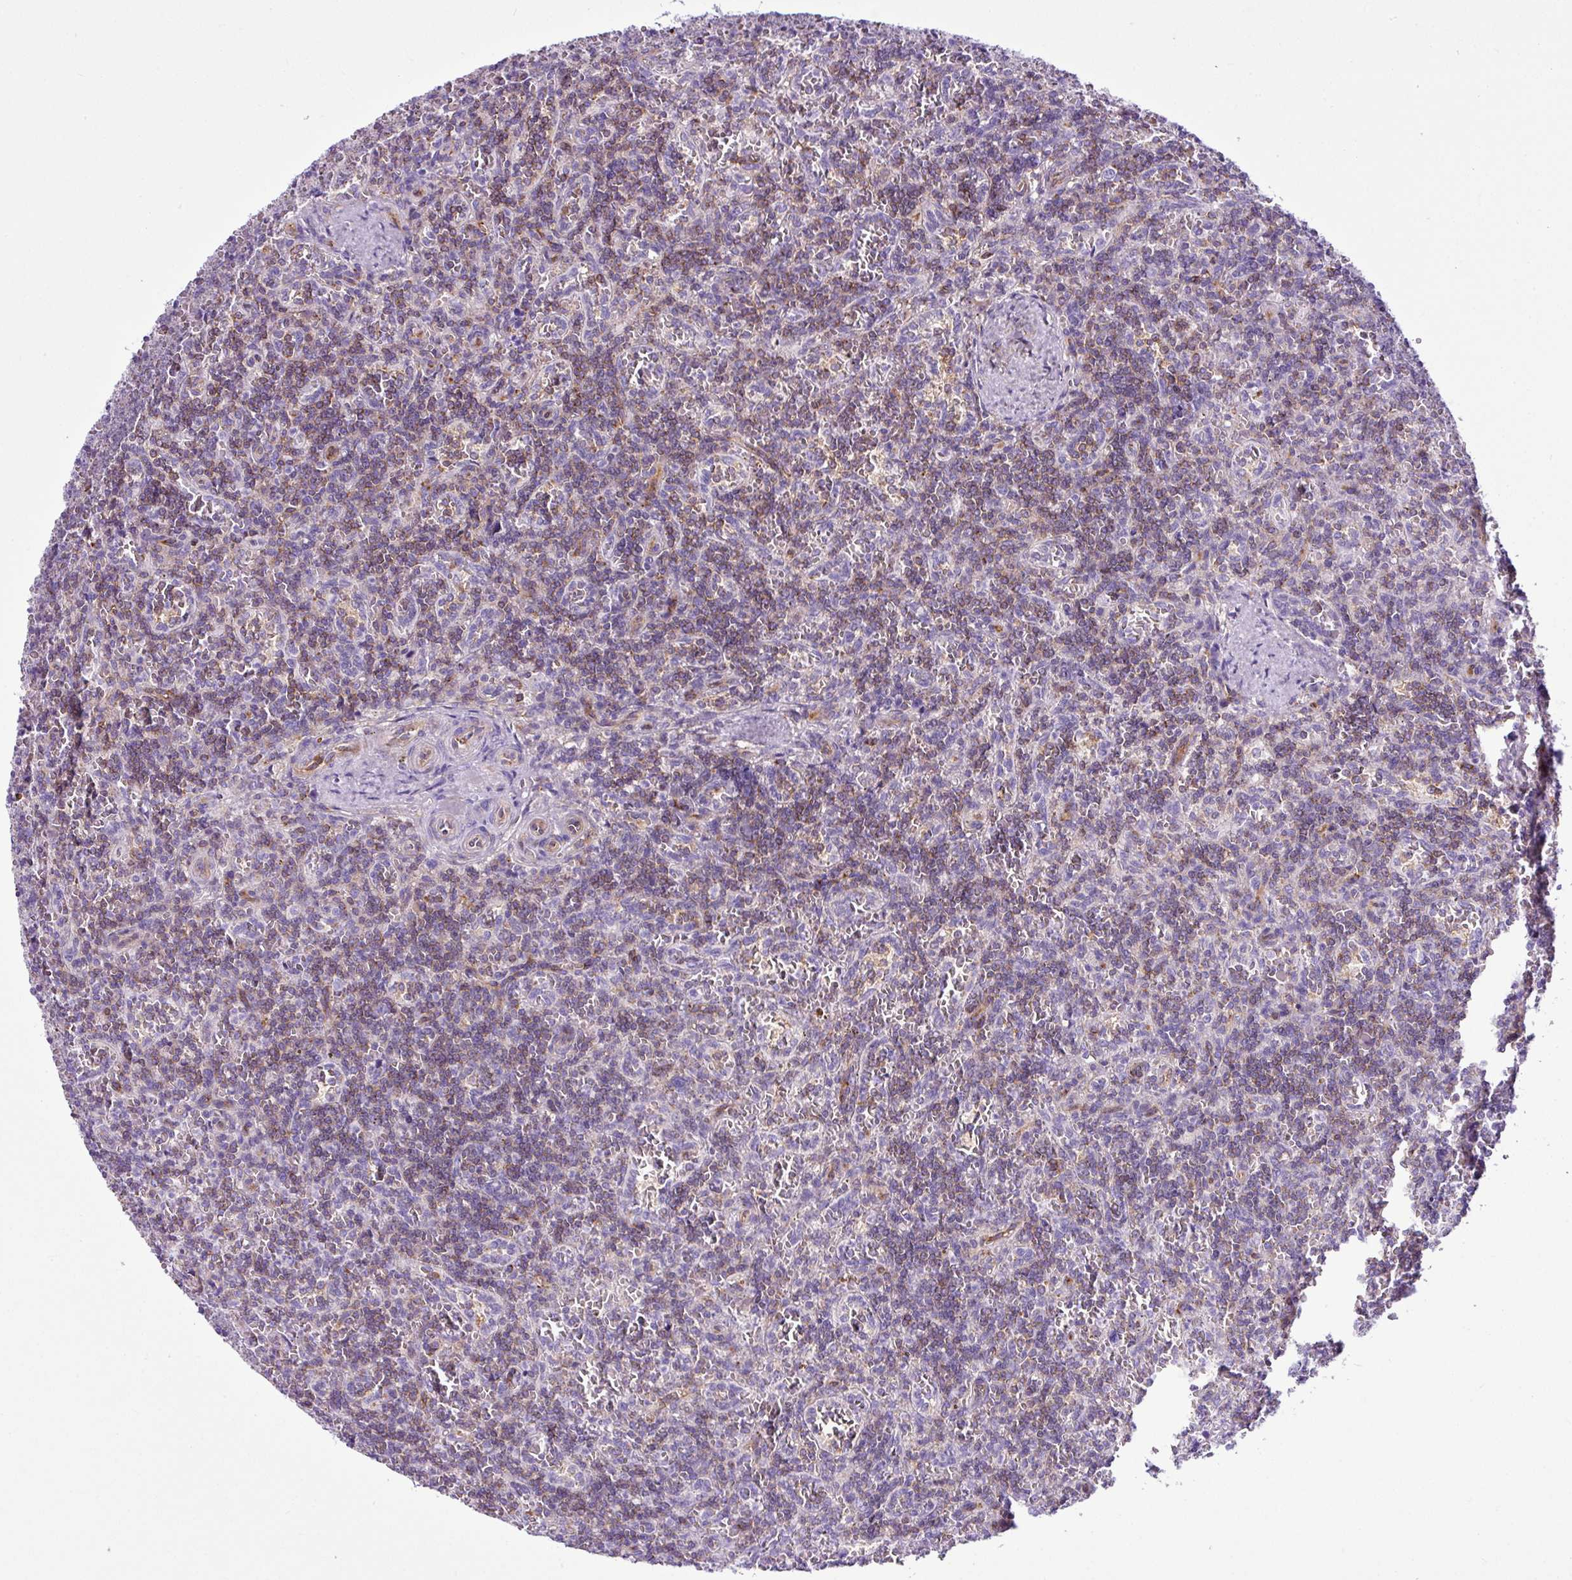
{"staining": {"intensity": "weak", "quantity": "25%-75%", "location": "cytoplasmic/membranous"}, "tissue": "lymphoma", "cell_type": "Tumor cells", "image_type": "cancer", "snomed": [{"axis": "morphology", "description": "Malignant lymphoma, non-Hodgkin's type, Low grade"}, {"axis": "topography", "description": "Spleen"}], "caption": "Low-grade malignant lymphoma, non-Hodgkin's type was stained to show a protein in brown. There is low levels of weak cytoplasmic/membranous positivity in approximately 25%-75% of tumor cells.", "gene": "EME2", "patient": {"sex": "male", "age": 73}}